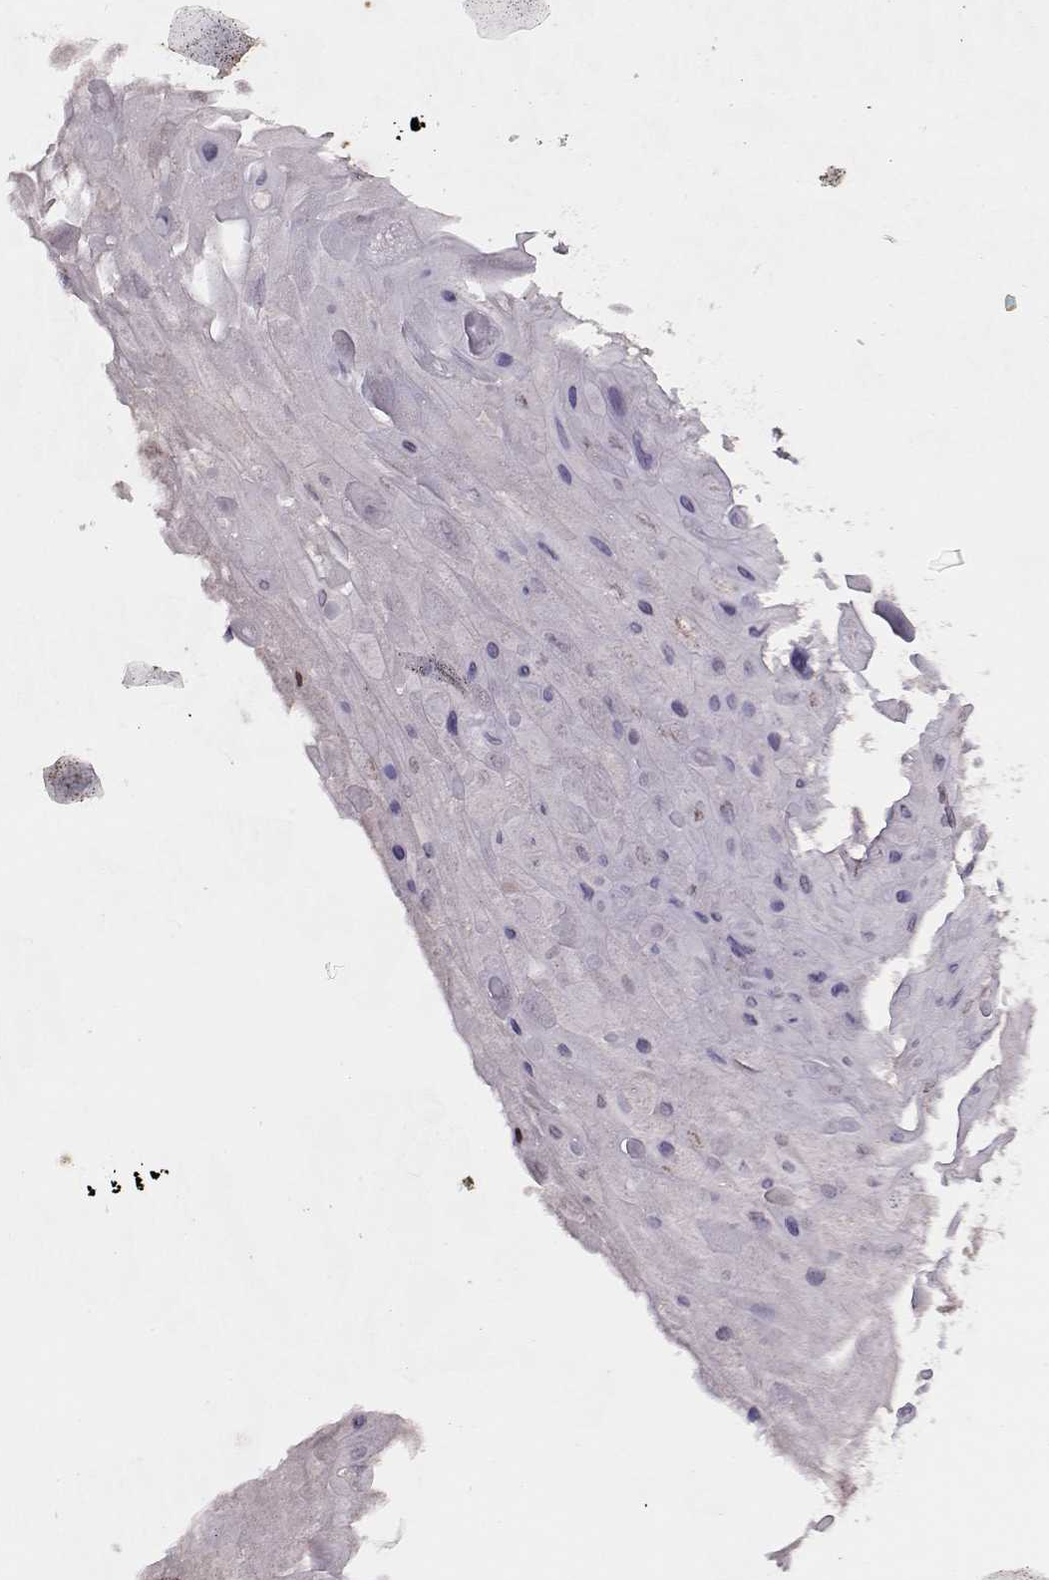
{"staining": {"intensity": "moderate", "quantity": "<25%", "location": "cytoplasmic/membranous,nuclear"}, "tissue": "skin cancer", "cell_type": "Tumor cells", "image_type": "cancer", "snomed": [{"axis": "morphology", "description": "Squamous cell carcinoma, NOS"}, {"axis": "topography", "description": "Skin"}], "caption": "High-magnification brightfield microscopy of skin squamous cell carcinoma stained with DAB (brown) and counterstained with hematoxylin (blue). tumor cells exhibit moderate cytoplasmic/membranous and nuclear expression is present in about<25% of cells. The protein is shown in brown color, while the nuclei are stained blue.", "gene": "CDK4", "patient": {"sex": "male", "age": 82}}